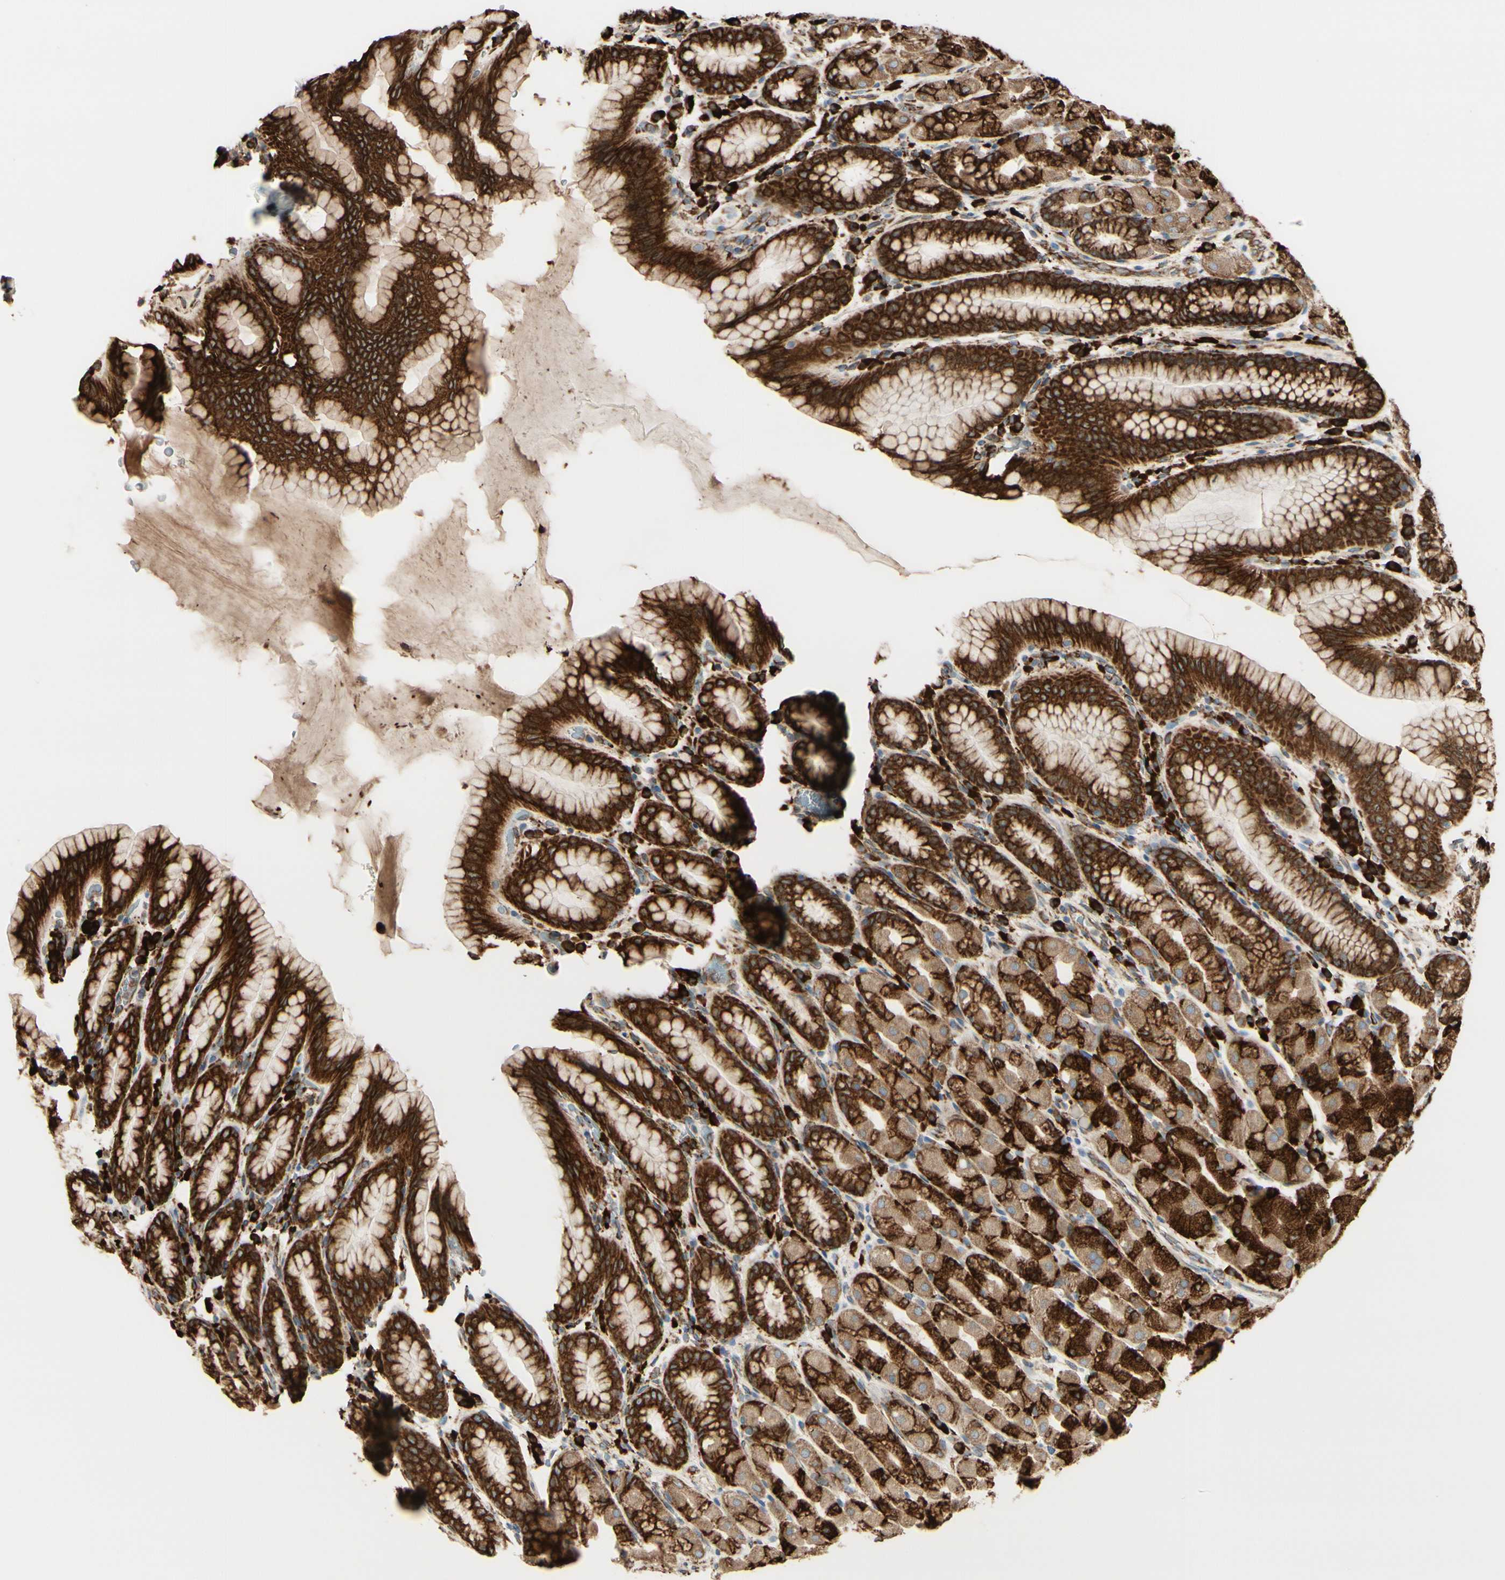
{"staining": {"intensity": "strong", "quantity": ">75%", "location": "cytoplasmic/membranous"}, "tissue": "stomach", "cell_type": "Glandular cells", "image_type": "normal", "snomed": [{"axis": "morphology", "description": "Normal tissue, NOS"}, {"axis": "topography", "description": "Stomach, upper"}], "caption": "Immunohistochemical staining of benign stomach exhibits strong cytoplasmic/membranous protein expression in about >75% of glandular cells. (Brightfield microscopy of DAB IHC at high magnification).", "gene": "RRBP1", "patient": {"sex": "male", "age": 68}}